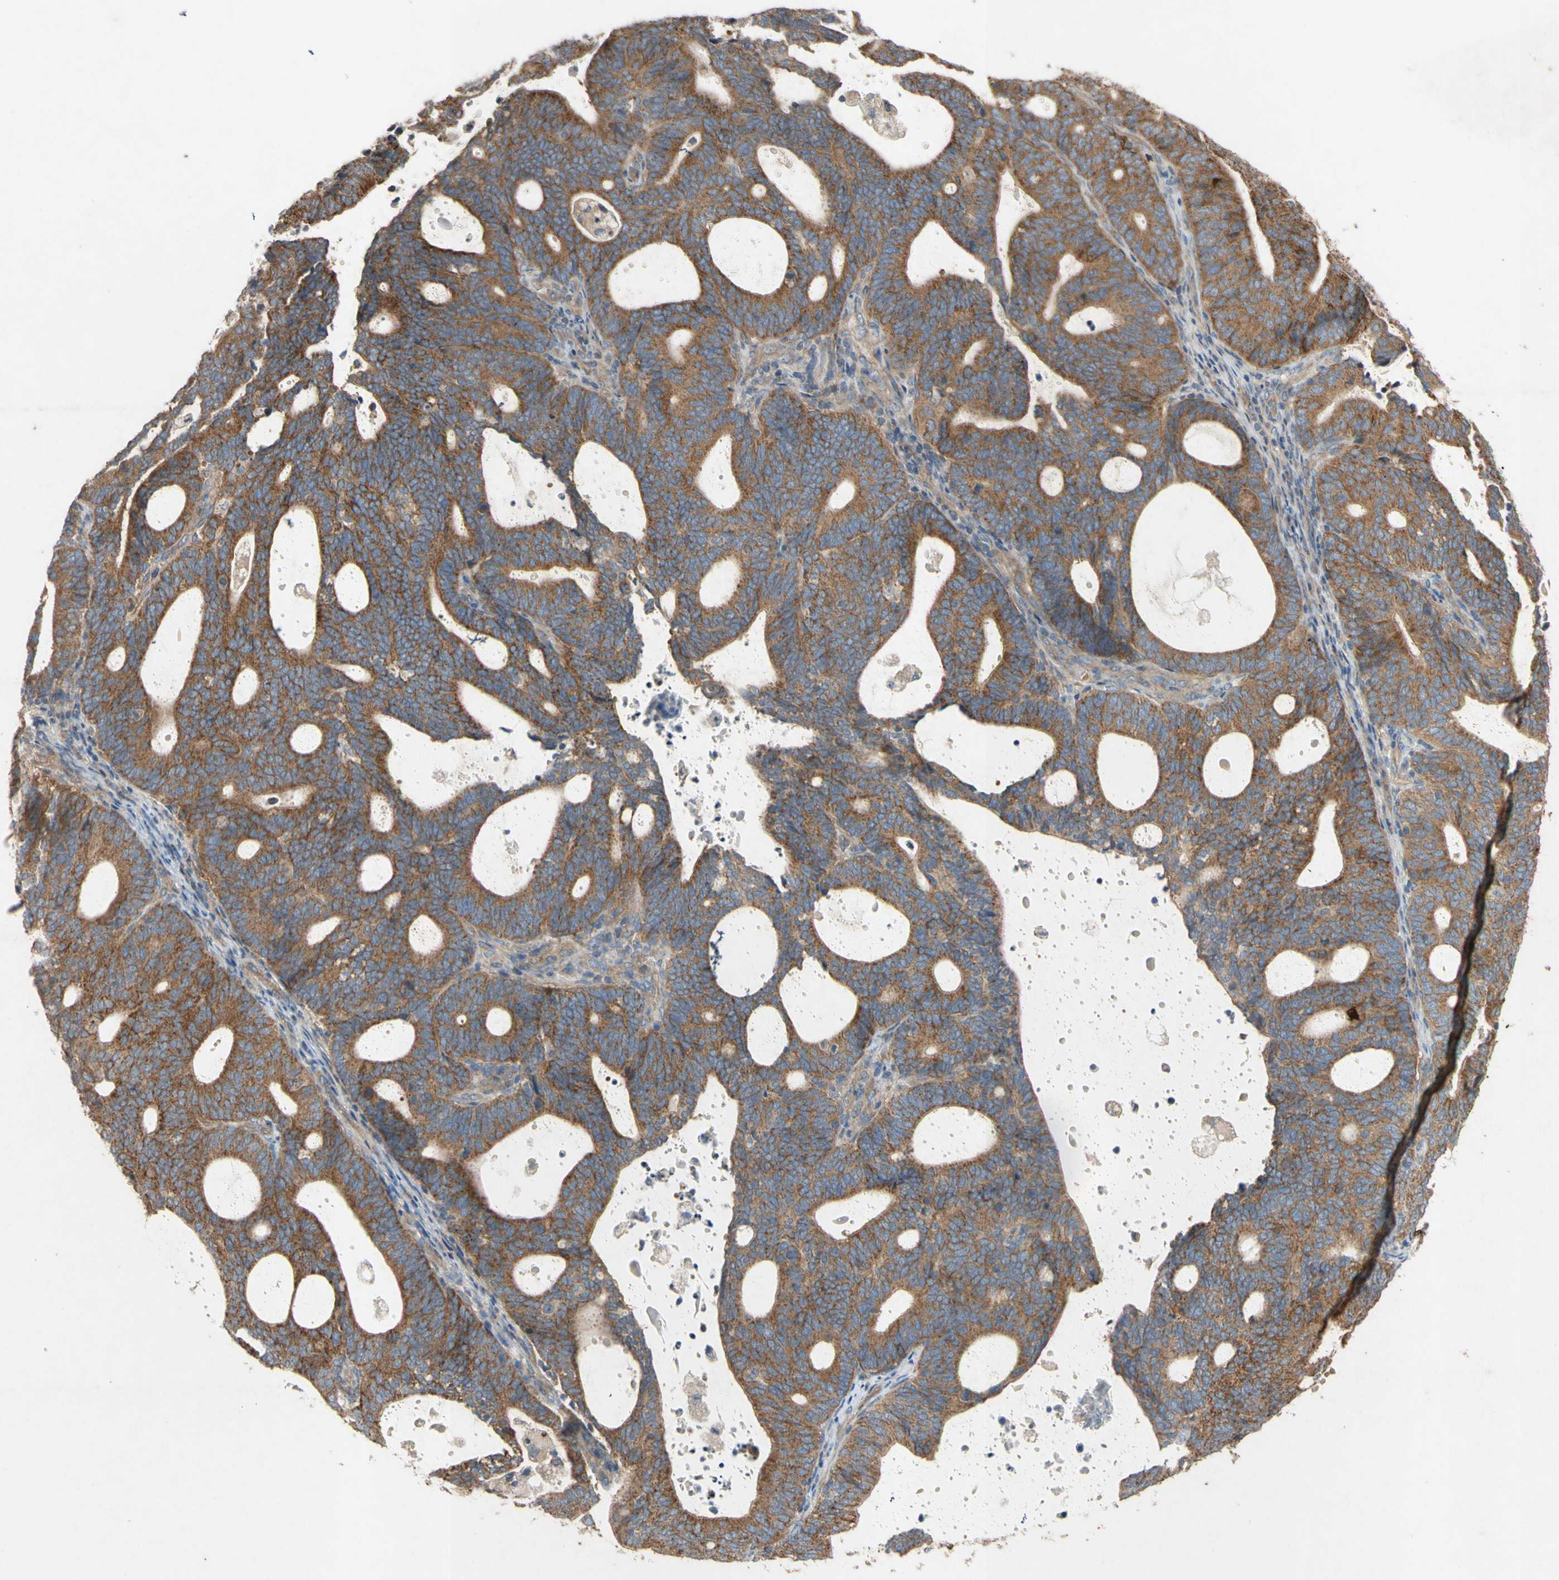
{"staining": {"intensity": "moderate", "quantity": ">75%", "location": "cytoplasmic/membranous"}, "tissue": "endometrial cancer", "cell_type": "Tumor cells", "image_type": "cancer", "snomed": [{"axis": "morphology", "description": "Adenocarcinoma, NOS"}, {"axis": "topography", "description": "Uterus"}], "caption": "Immunohistochemical staining of adenocarcinoma (endometrial) shows moderate cytoplasmic/membranous protein positivity in approximately >75% of tumor cells. The protein of interest is stained brown, and the nuclei are stained in blue (DAB (3,3'-diaminobenzidine) IHC with brightfield microscopy, high magnification).", "gene": "TST", "patient": {"sex": "female", "age": 83}}